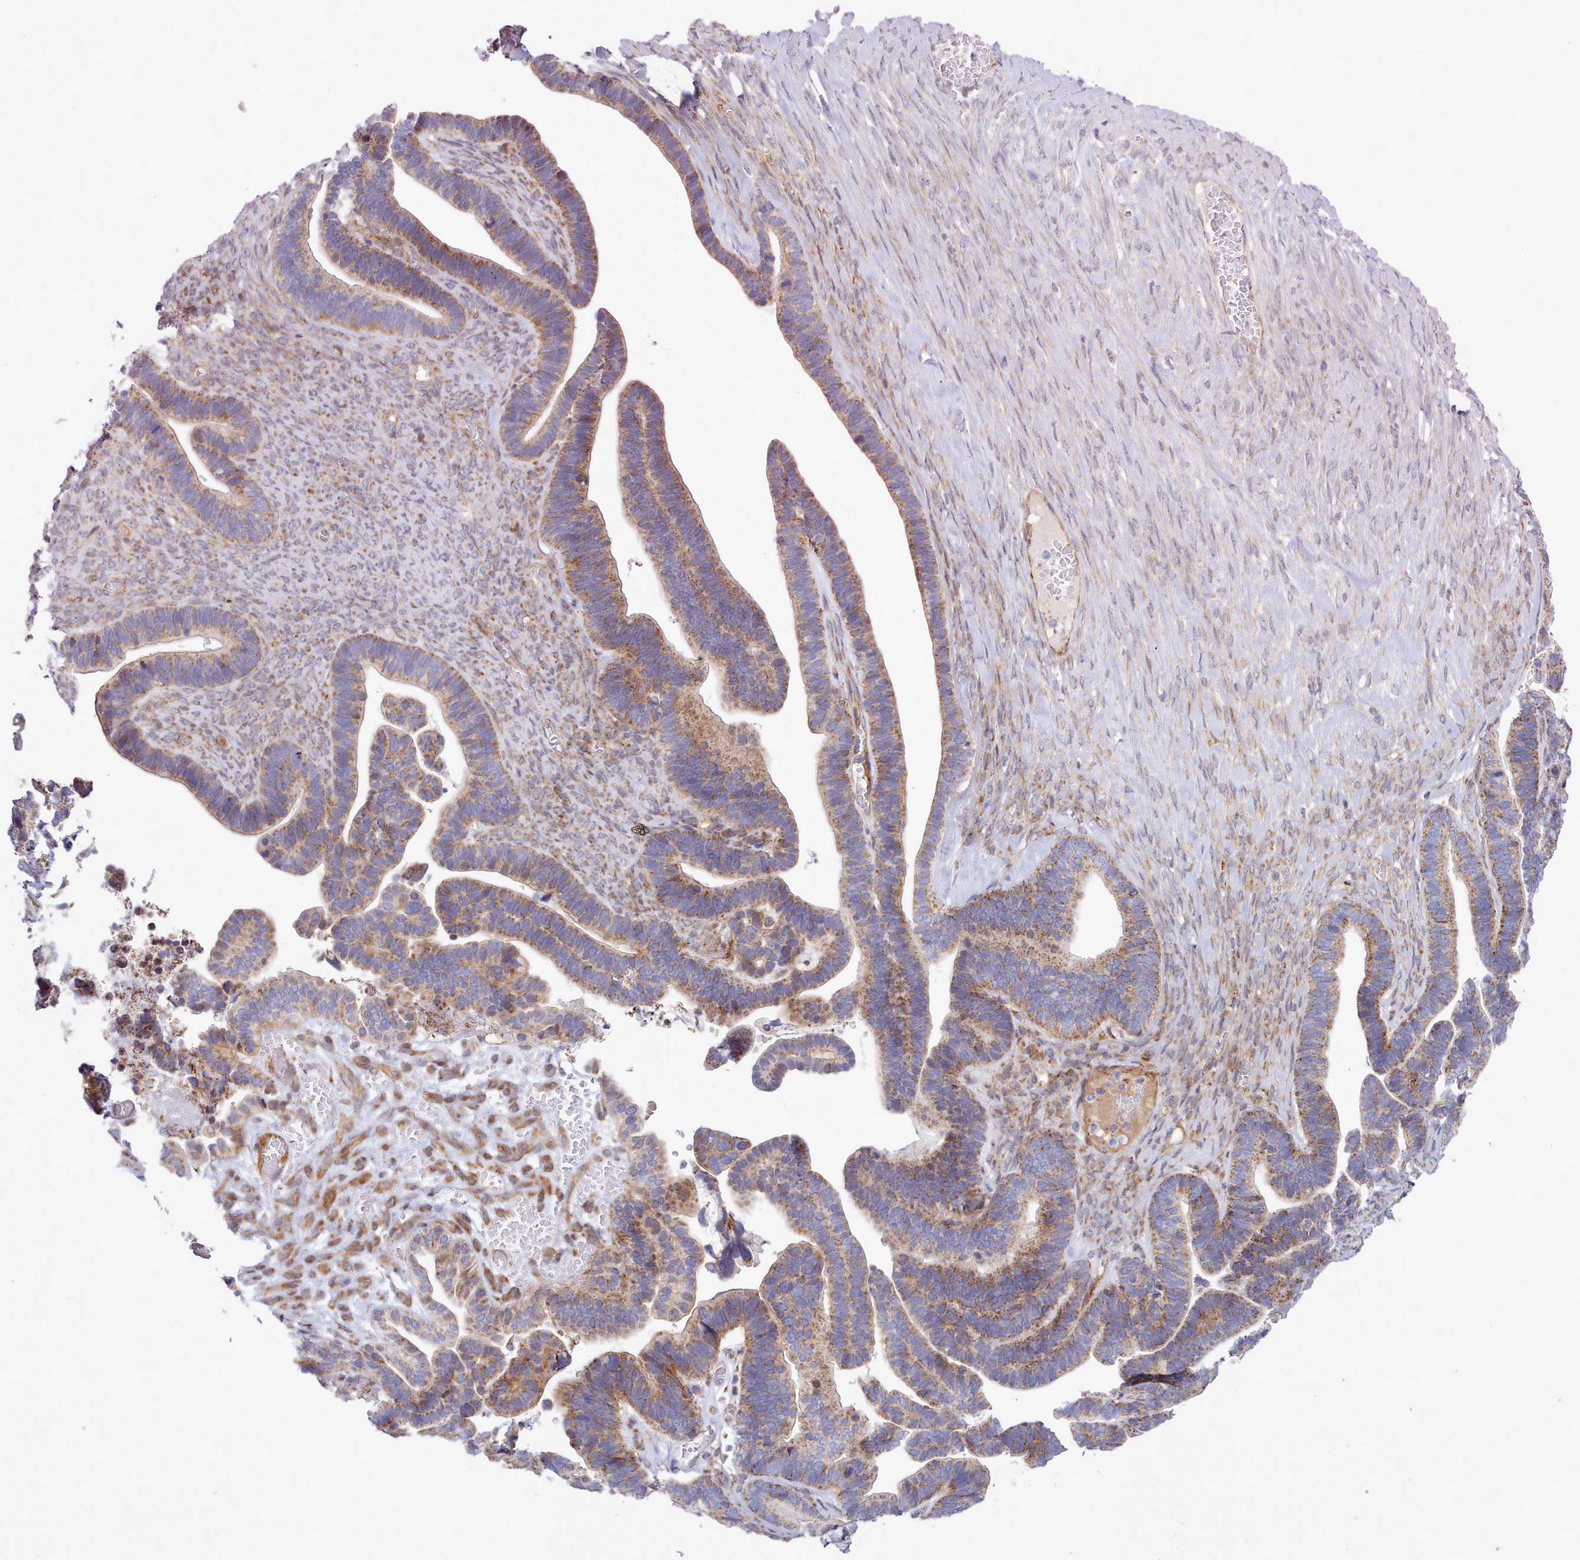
{"staining": {"intensity": "moderate", "quantity": ">75%", "location": "cytoplasmic/membranous"}, "tissue": "ovarian cancer", "cell_type": "Tumor cells", "image_type": "cancer", "snomed": [{"axis": "morphology", "description": "Cystadenocarcinoma, serous, NOS"}, {"axis": "topography", "description": "Ovary"}], "caption": "A photomicrograph of human ovarian serous cystadenocarcinoma stained for a protein reveals moderate cytoplasmic/membranous brown staining in tumor cells.", "gene": "MRPL21", "patient": {"sex": "female", "age": 56}}